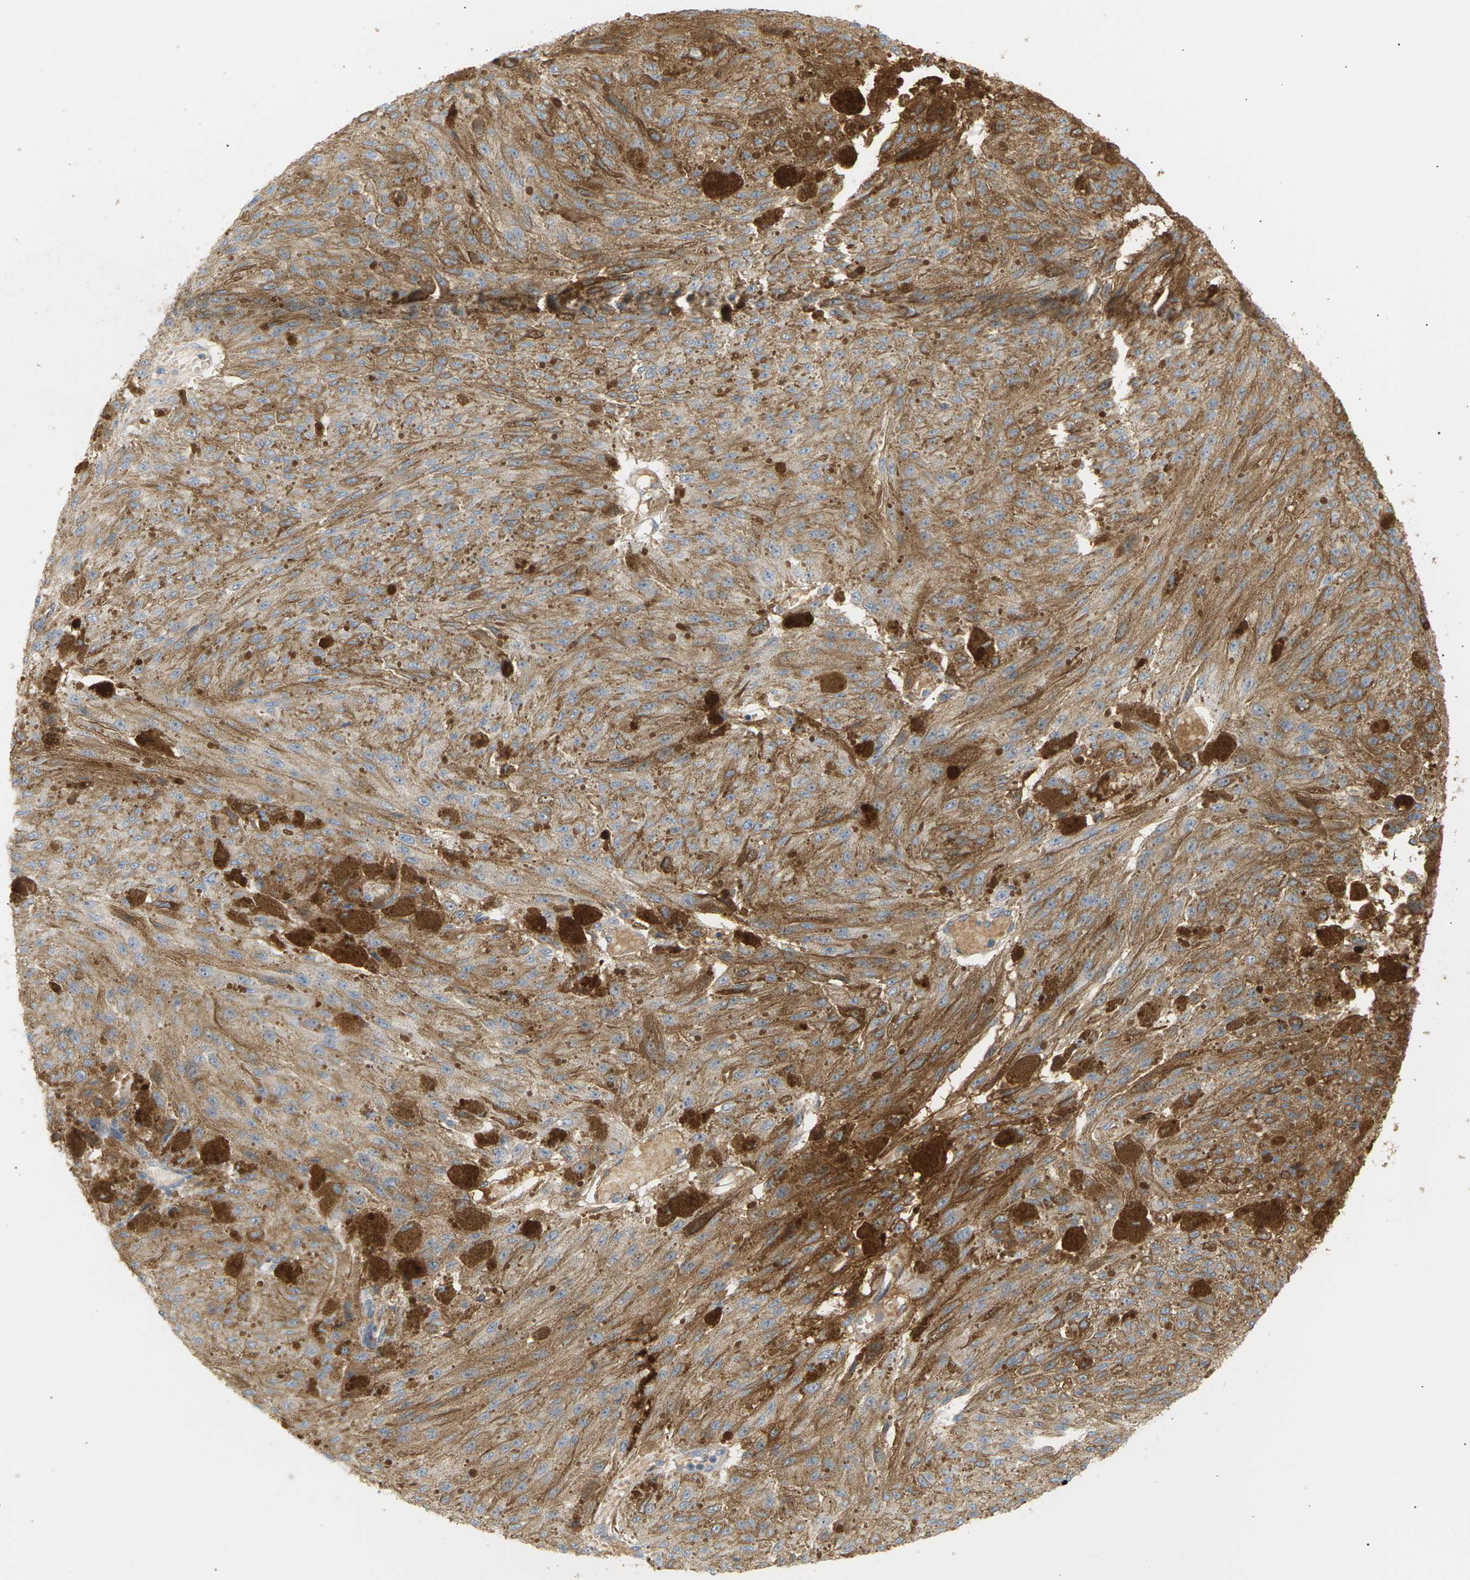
{"staining": {"intensity": "moderate", "quantity": ">75%", "location": "cytoplasmic/membranous"}, "tissue": "melanoma", "cell_type": "Tumor cells", "image_type": "cancer", "snomed": [{"axis": "morphology", "description": "Malignant melanoma, NOS"}, {"axis": "topography", "description": "Other"}], "caption": "High-power microscopy captured an IHC micrograph of malignant melanoma, revealing moderate cytoplasmic/membranous expression in approximately >75% of tumor cells. The protein of interest is shown in brown color, while the nuclei are stained blue.", "gene": "IGLC3", "patient": {"sex": "male", "age": 79}}